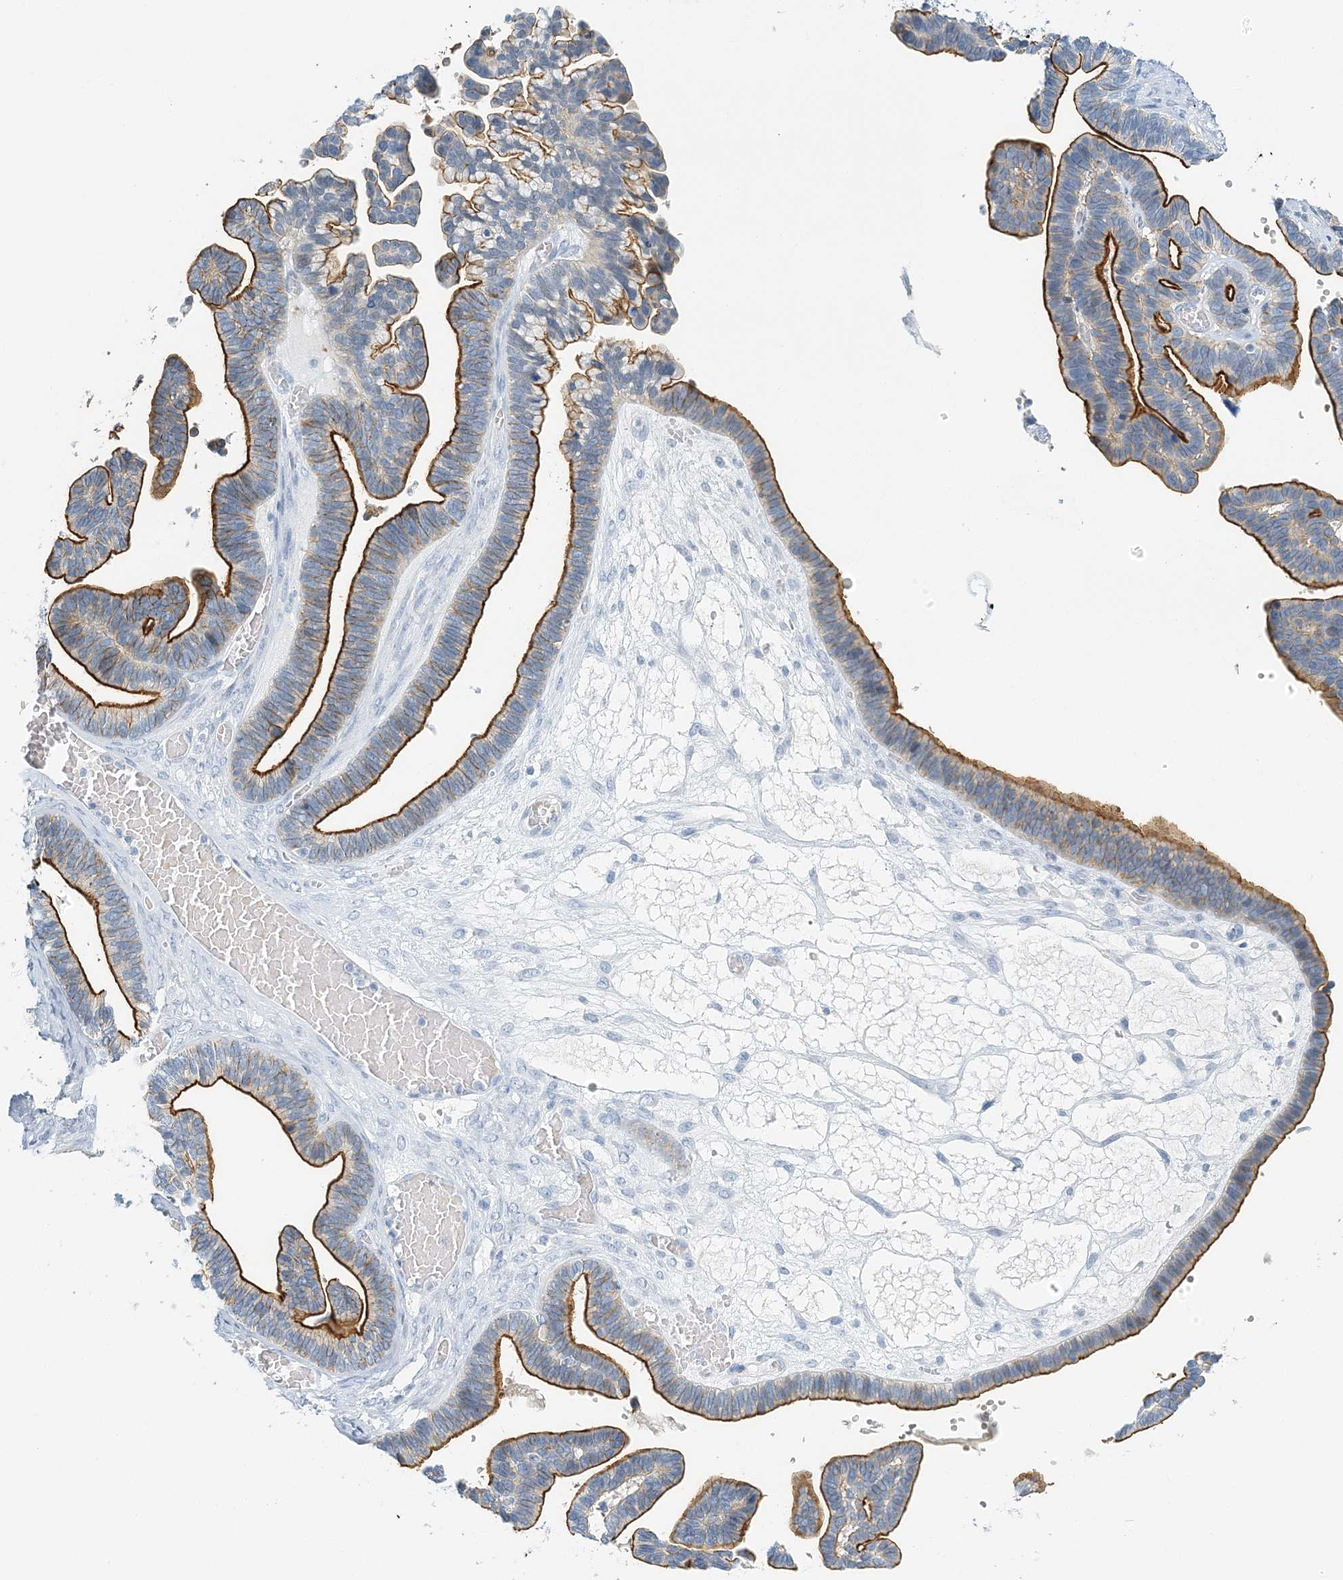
{"staining": {"intensity": "strong", "quantity": ">75%", "location": "cytoplasmic/membranous"}, "tissue": "ovarian cancer", "cell_type": "Tumor cells", "image_type": "cancer", "snomed": [{"axis": "morphology", "description": "Cystadenocarcinoma, serous, NOS"}, {"axis": "topography", "description": "Ovary"}], "caption": "Protein staining by immunohistochemistry (IHC) reveals strong cytoplasmic/membranous positivity in approximately >75% of tumor cells in ovarian serous cystadenocarcinoma.", "gene": "VILL", "patient": {"sex": "female", "age": 56}}